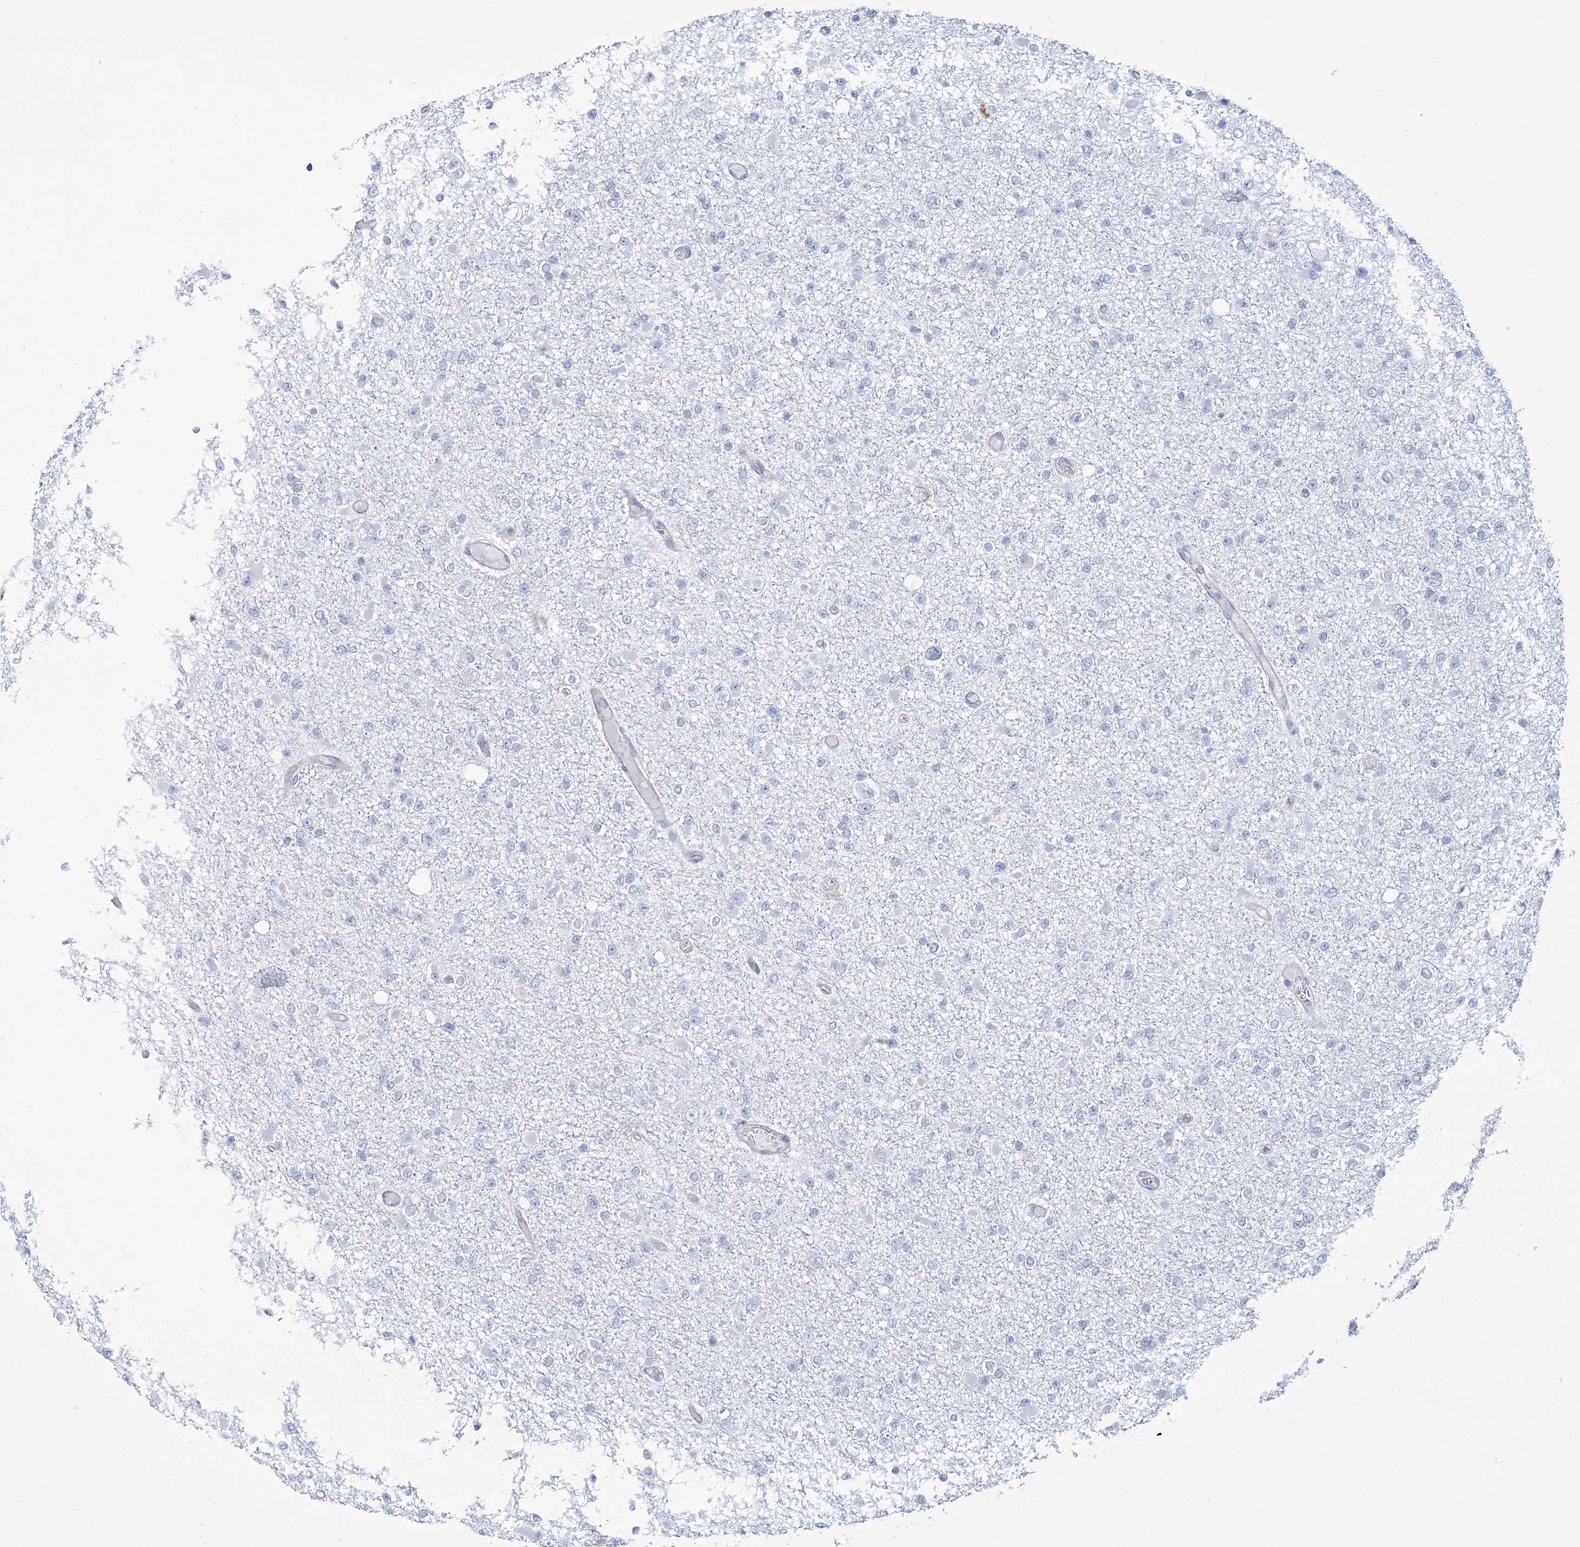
{"staining": {"intensity": "negative", "quantity": "none", "location": "none"}, "tissue": "glioma", "cell_type": "Tumor cells", "image_type": "cancer", "snomed": [{"axis": "morphology", "description": "Glioma, malignant, Low grade"}, {"axis": "topography", "description": "Brain"}], "caption": "DAB immunohistochemical staining of human glioma displays no significant expression in tumor cells. The staining was performed using DAB (3,3'-diaminobenzidine) to visualize the protein expression in brown, while the nuclei were stained in blue with hematoxylin (Magnification: 20x).", "gene": "RAB11FIP5", "patient": {"sex": "female", "age": 22}}